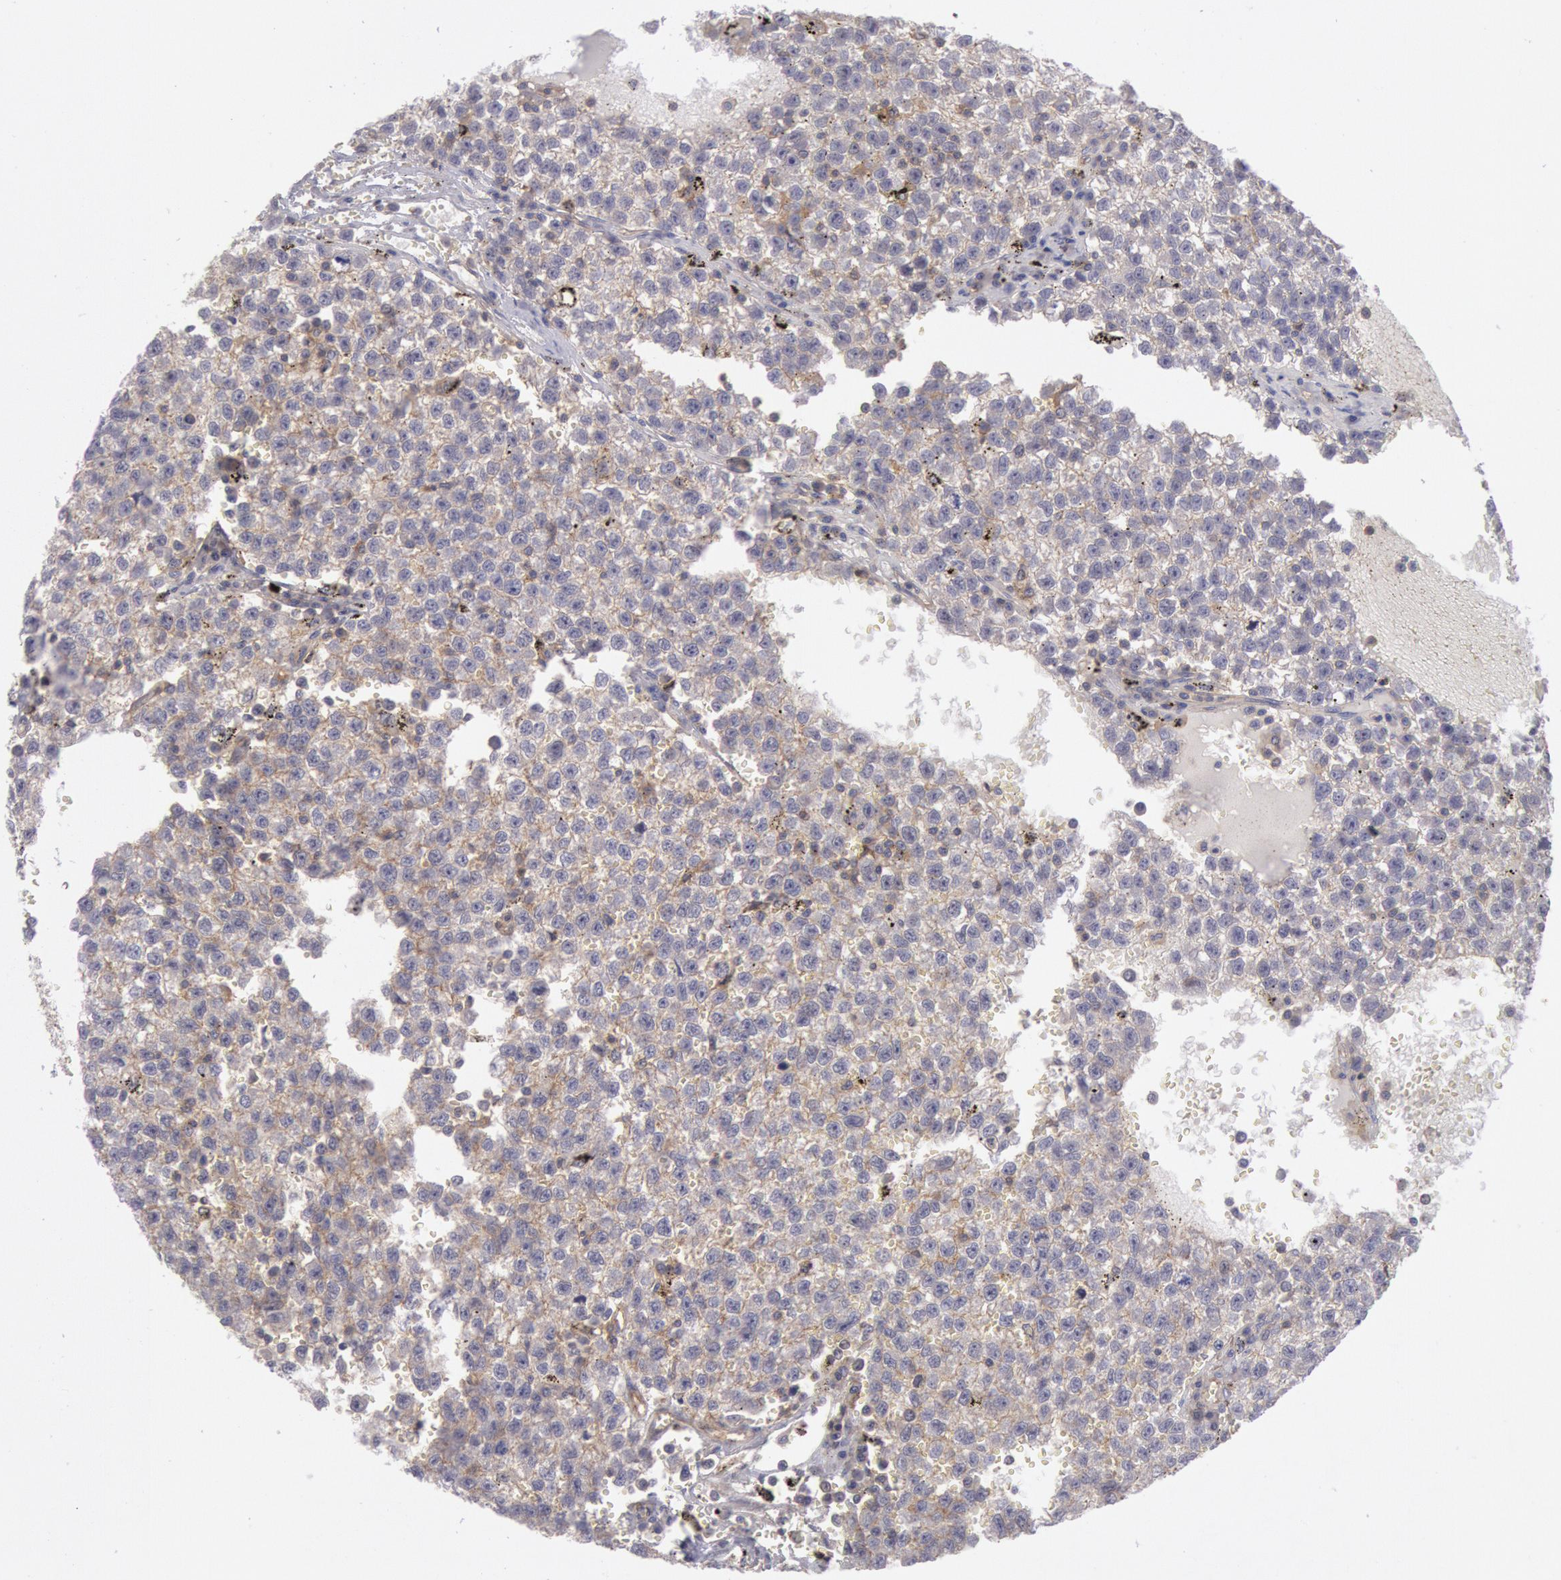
{"staining": {"intensity": "weak", "quantity": "25%-75%", "location": "cytoplasmic/membranous"}, "tissue": "testis cancer", "cell_type": "Tumor cells", "image_type": "cancer", "snomed": [{"axis": "morphology", "description": "Seminoma, NOS"}, {"axis": "topography", "description": "Testis"}], "caption": "A low amount of weak cytoplasmic/membranous positivity is seen in approximately 25%-75% of tumor cells in testis cancer (seminoma) tissue.", "gene": "STX4", "patient": {"sex": "male", "age": 35}}